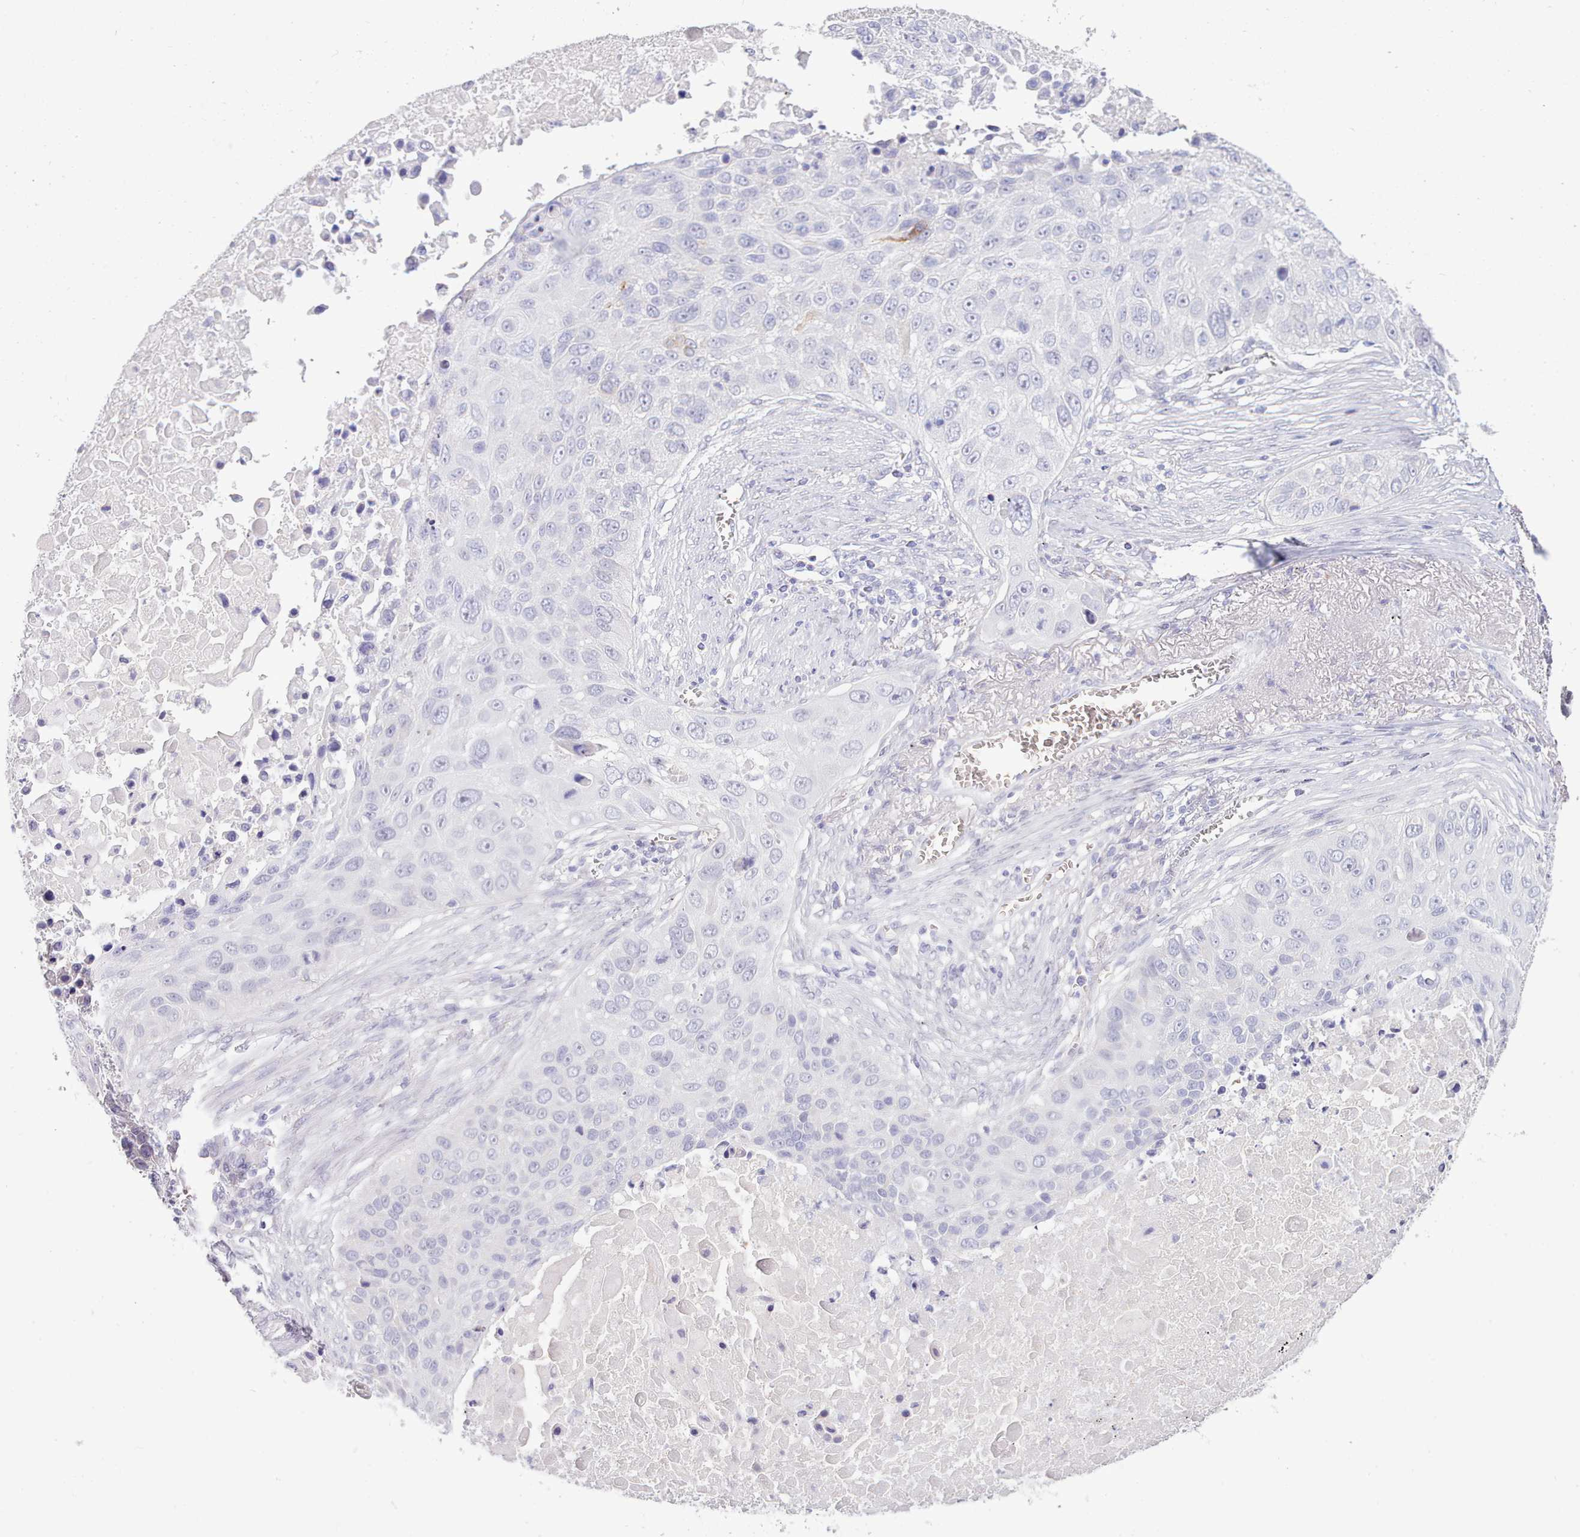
{"staining": {"intensity": "negative", "quantity": "none", "location": "none"}, "tissue": "lung cancer", "cell_type": "Tumor cells", "image_type": "cancer", "snomed": [{"axis": "morphology", "description": "Squamous cell carcinoma, NOS"}, {"axis": "topography", "description": "Lung"}], "caption": "High power microscopy micrograph of an IHC histopathology image of squamous cell carcinoma (lung), revealing no significant expression in tumor cells. Brightfield microscopy of immunohistochemistry (IHC) stained with DAB (3,3'-diaminobenzidine) (brown) and hematoxylin (blue), captured at high magnification.", "gene": "TMEM253", "patient": {"sex": "male", "age": 66}}